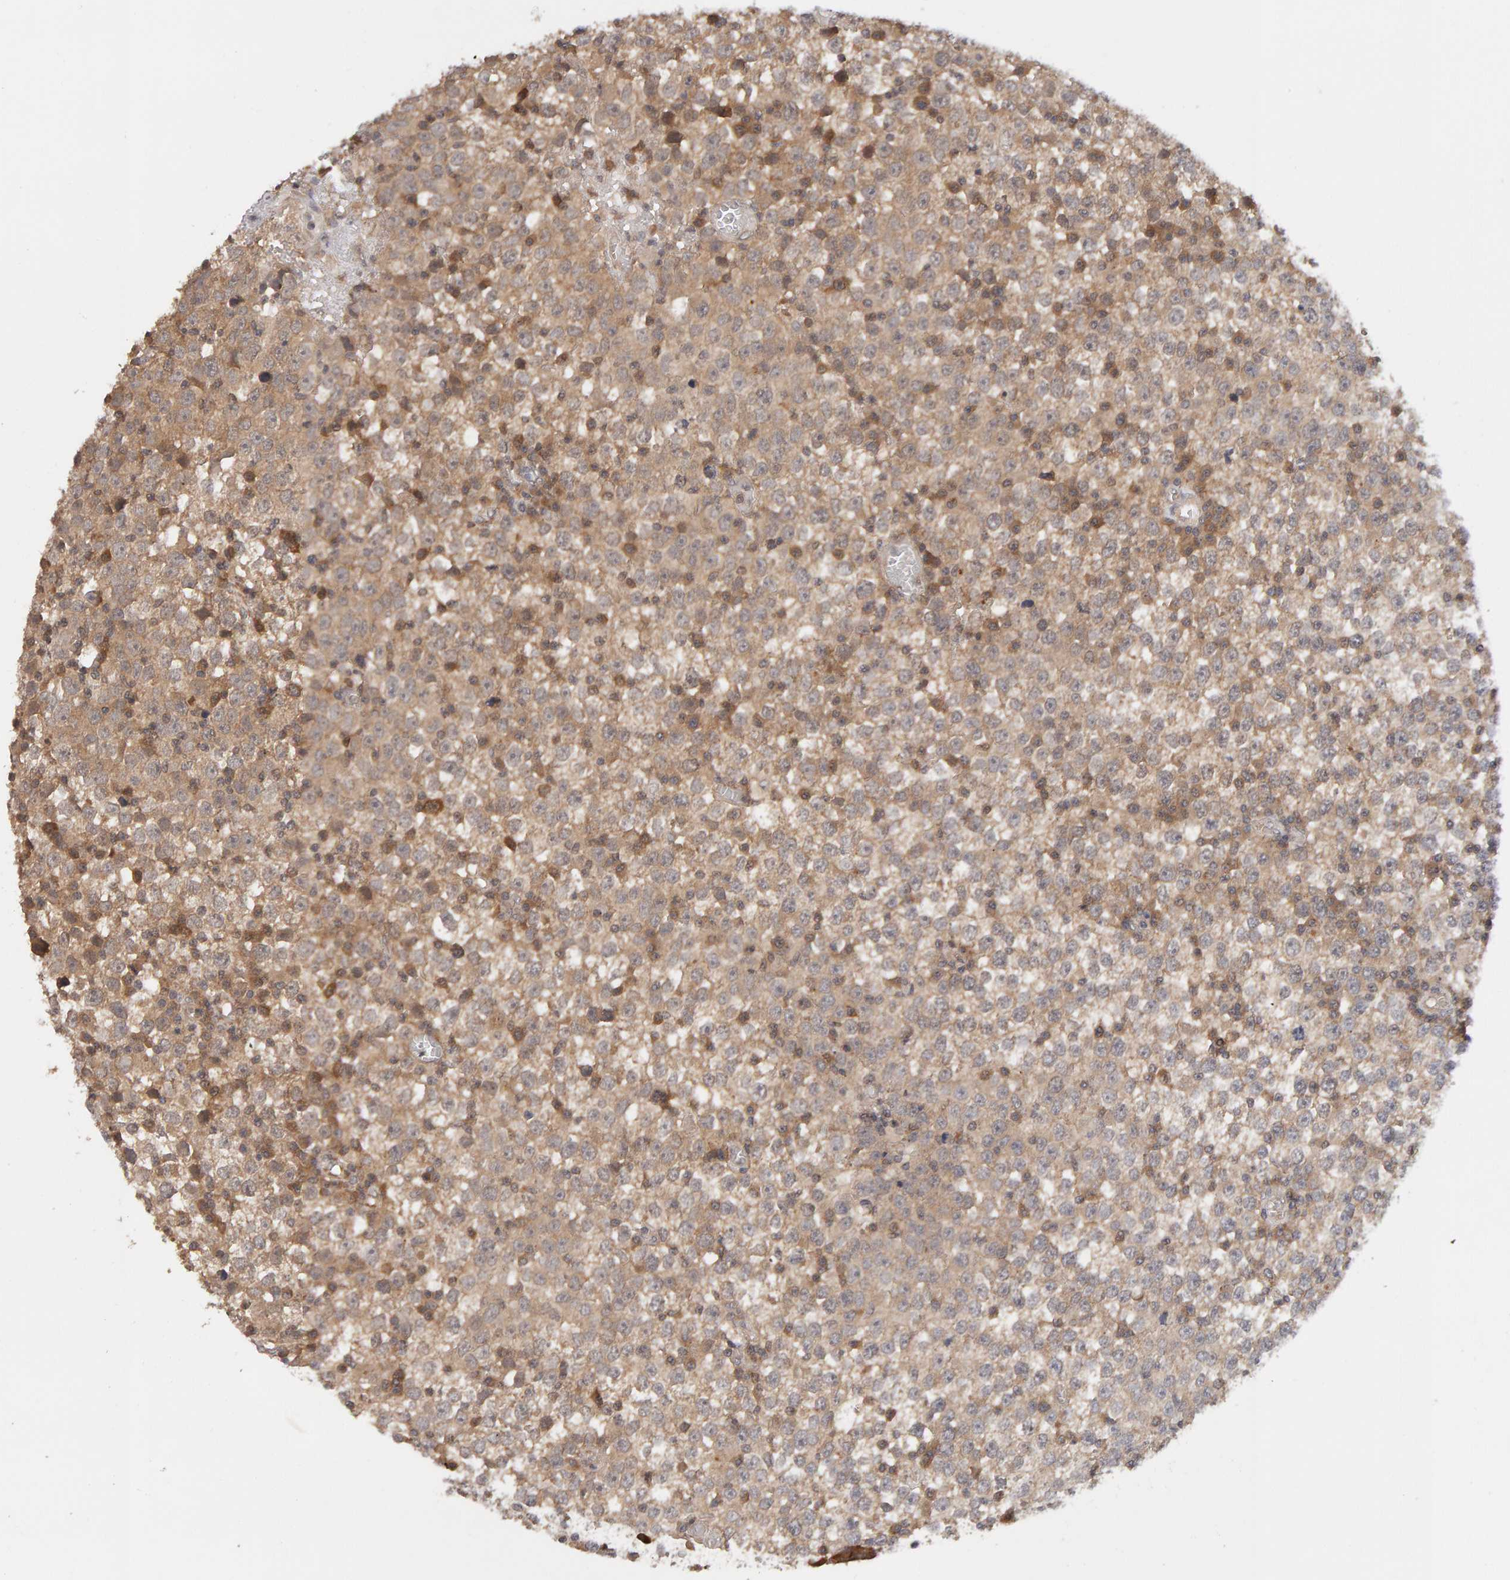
{"staining": {"intensity": "weak", "quantity": "<25%", "location": "cytoplasmic/membranous"}, "tissue": "testis cancer", "cell_type": "Tumor cells", "image_type": "cancer", "snomed": [{"axis": "morphology", "description": "Seminoma, NOS"}, {"axis": "topography", "description": "Testis"}], "caption": "The immunohistochemistry (IHC) photomicrograph has no significant positivity in tumor cells of testis cancer tissue.", "gene": "DNAJC7", "patient": {"sex": "male", "age": 65}}